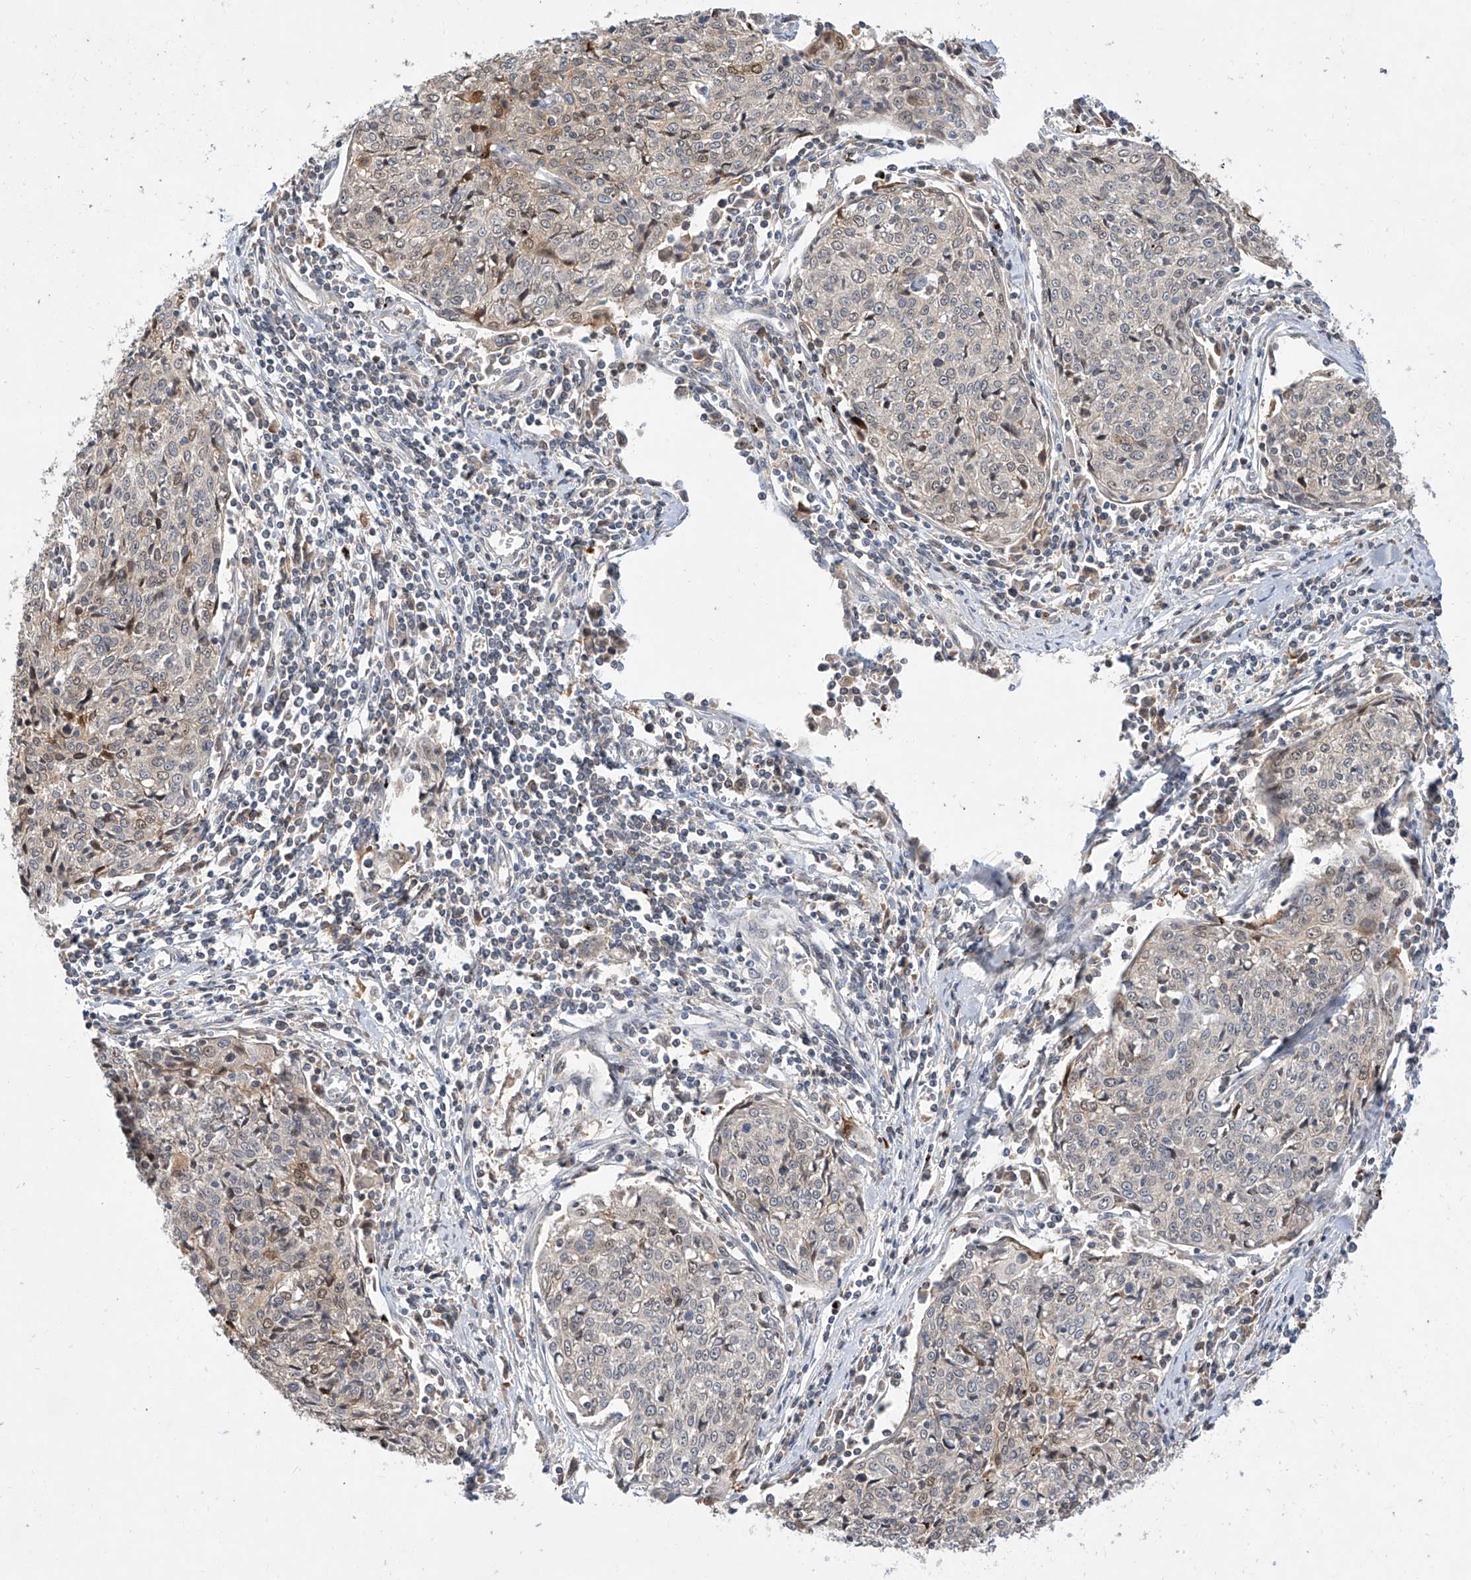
{"staining": {"intensity": "moderate", "quantity": "<25%", "location": "nuclear"}, "tissue": "cervical cancer", "cell_type": "Tumor cells", "image_type": "cancer", "snomed": [{"axis": "morphology", "description": "Squamous cell carcinoma, NOS"}, {"axis": "topography", "description": "Cervix"}], "caption": "Human cervical squamous cell carcinoma stained with a brown dye shows moderate nuclear positive expression in about <25% of tumor cells.", "gene": "DIRAS3", "patient": {"sex": "female", "age": 48}}